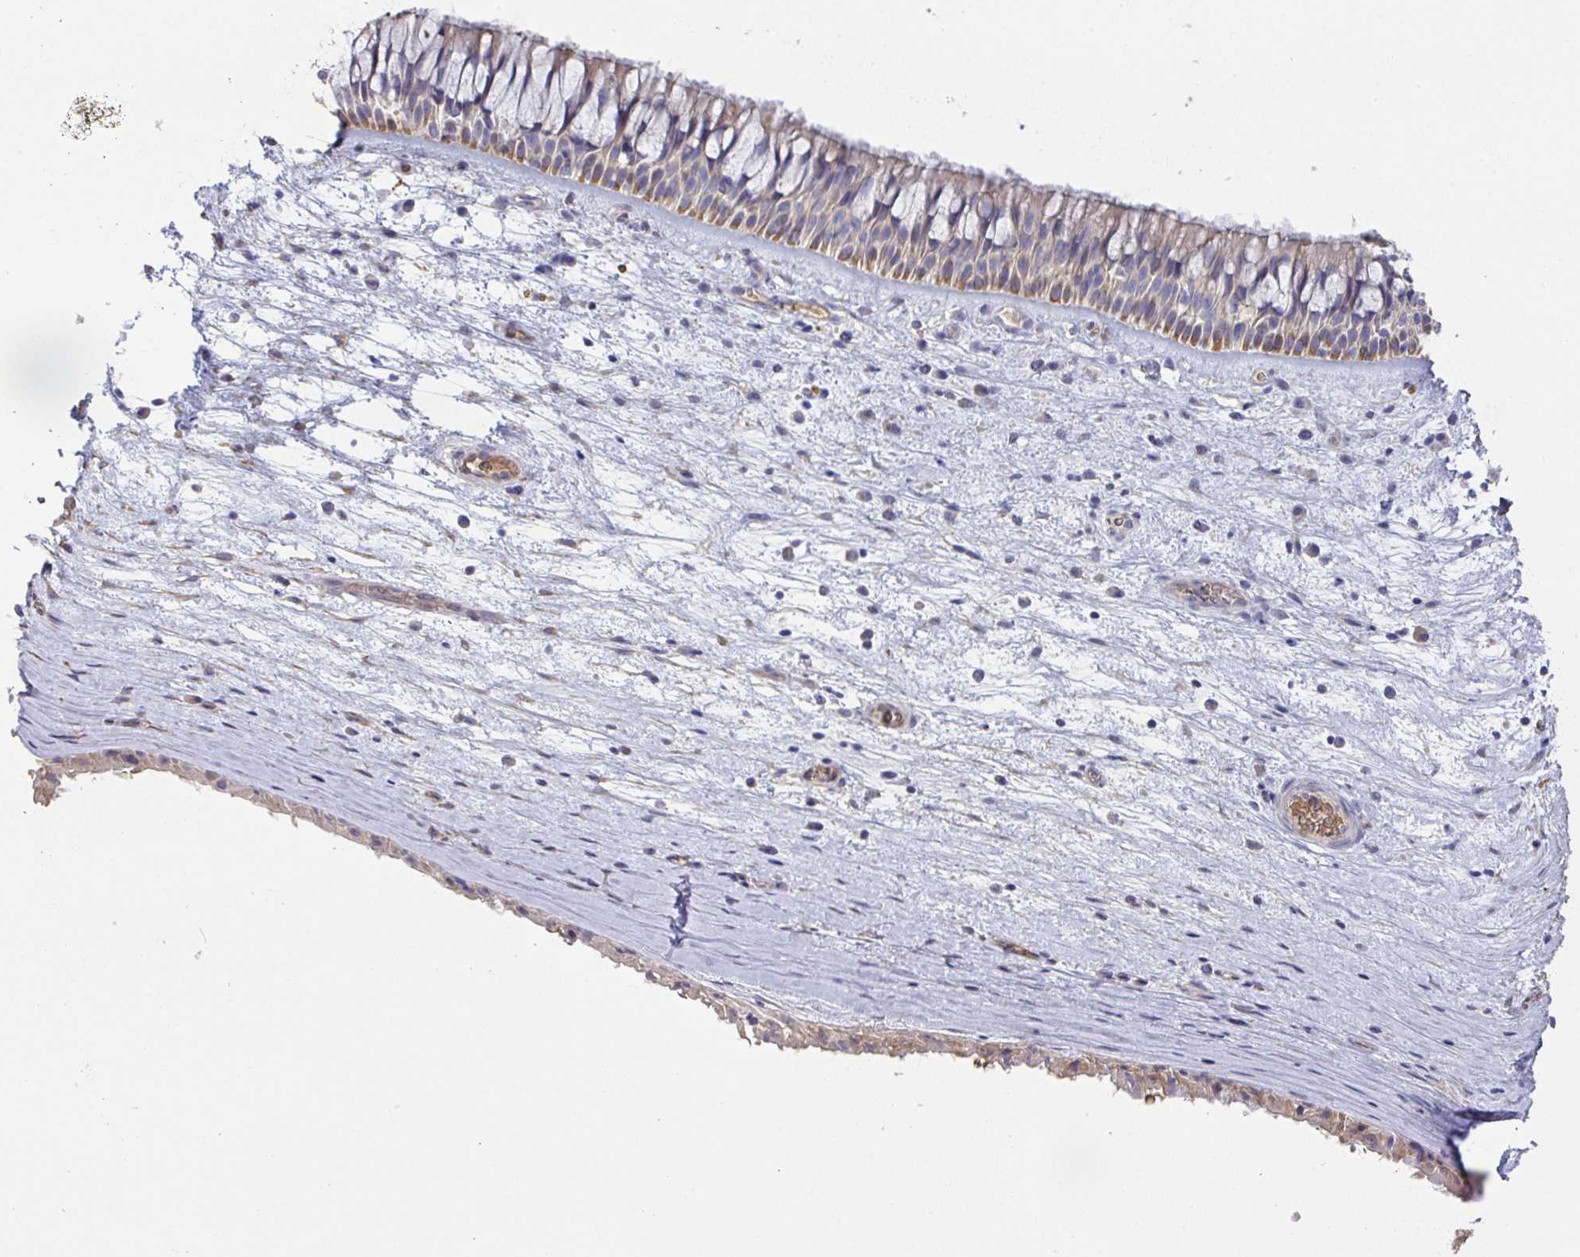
{"staining": {"intensity": "moderate", "quantity": "<25%", "location": "cytoplasmic/membranous"}, "tissue": "nasopharynx", "cell_type": "Respiratory epithelial cells", "image_type": "normal", "snomed": [{"axis": "morphology", "description": "Normal tissue, NOS"}, {"axis": "topography", "description": "Nasopharynx"}], "caption": "The micrograph reveals immunohistochemical staining of benign nasopharynx. There is moderate cytoplasmic/membranous staining is appreciated in approximately <25% of respiratory epithelial cells. (DAB = brown stain, brightfield microscopy at high magnification).", "gene": "ANO5", "patient": {"sex": "male", "age": 74}}